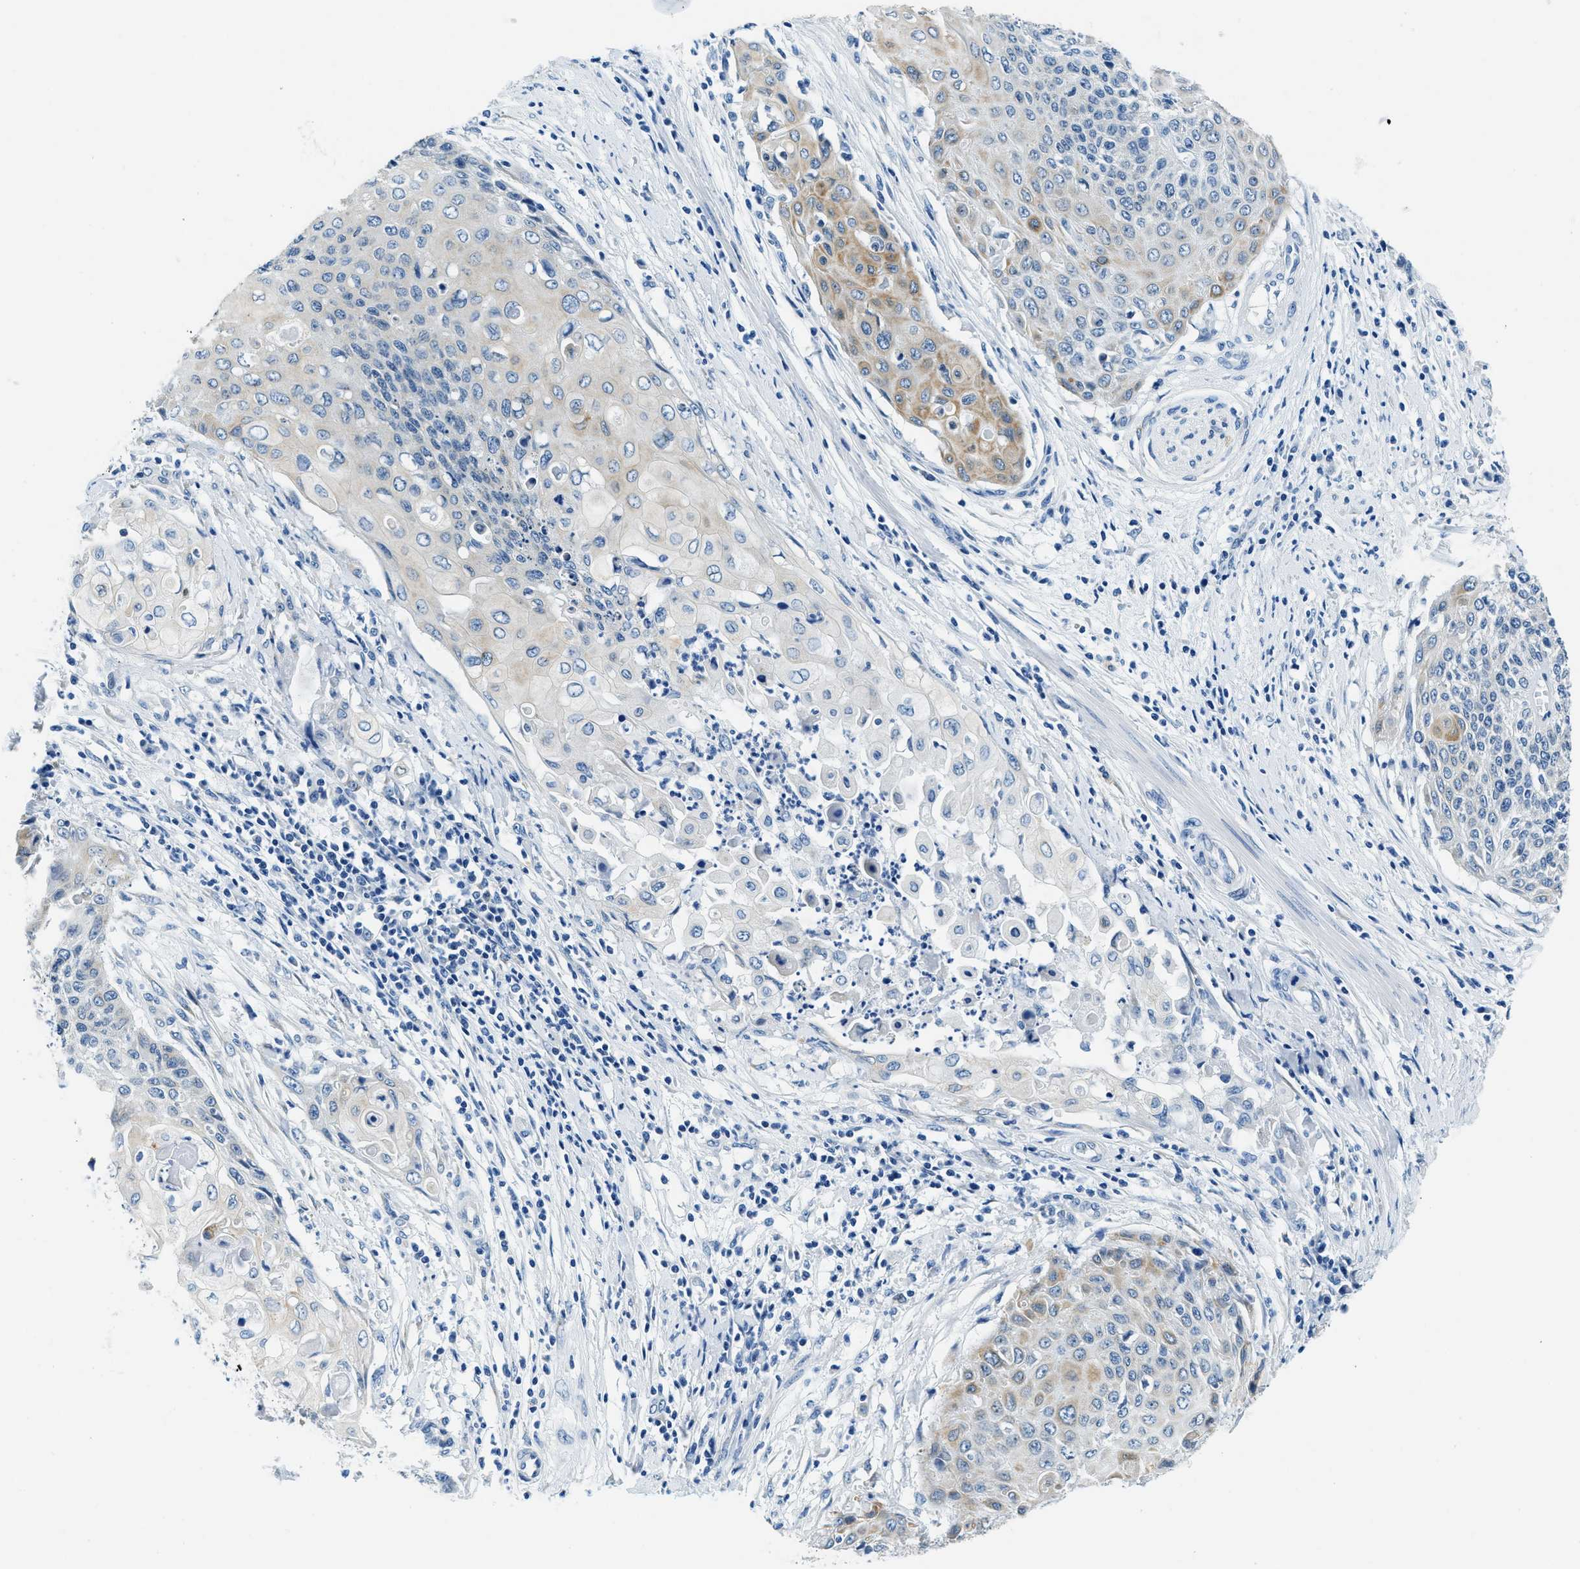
{"staining": {"intensity": "moderate", "quantity": "25%-75%", "location": "cytoplasmic/membranous"}, "tissue": "cervical cancer", "cell_type": "Tumor cells", "image_type": "cancer", "snomed": [{"axis": "morphology", "description": "Squamous cell carcinoma, NOS"}, {"axis": "topography", "description": "Cervix"}], "caption": "A histopathology image showing moderate cytoplasmic/membranous staining in about 25%-75% of tumor cells in squamous cell carcinoma (cervical), as visualized by brown immunohistochemical staining.", "gene": "UBAC2", "patient": {"sex": "female", "age": 39}}